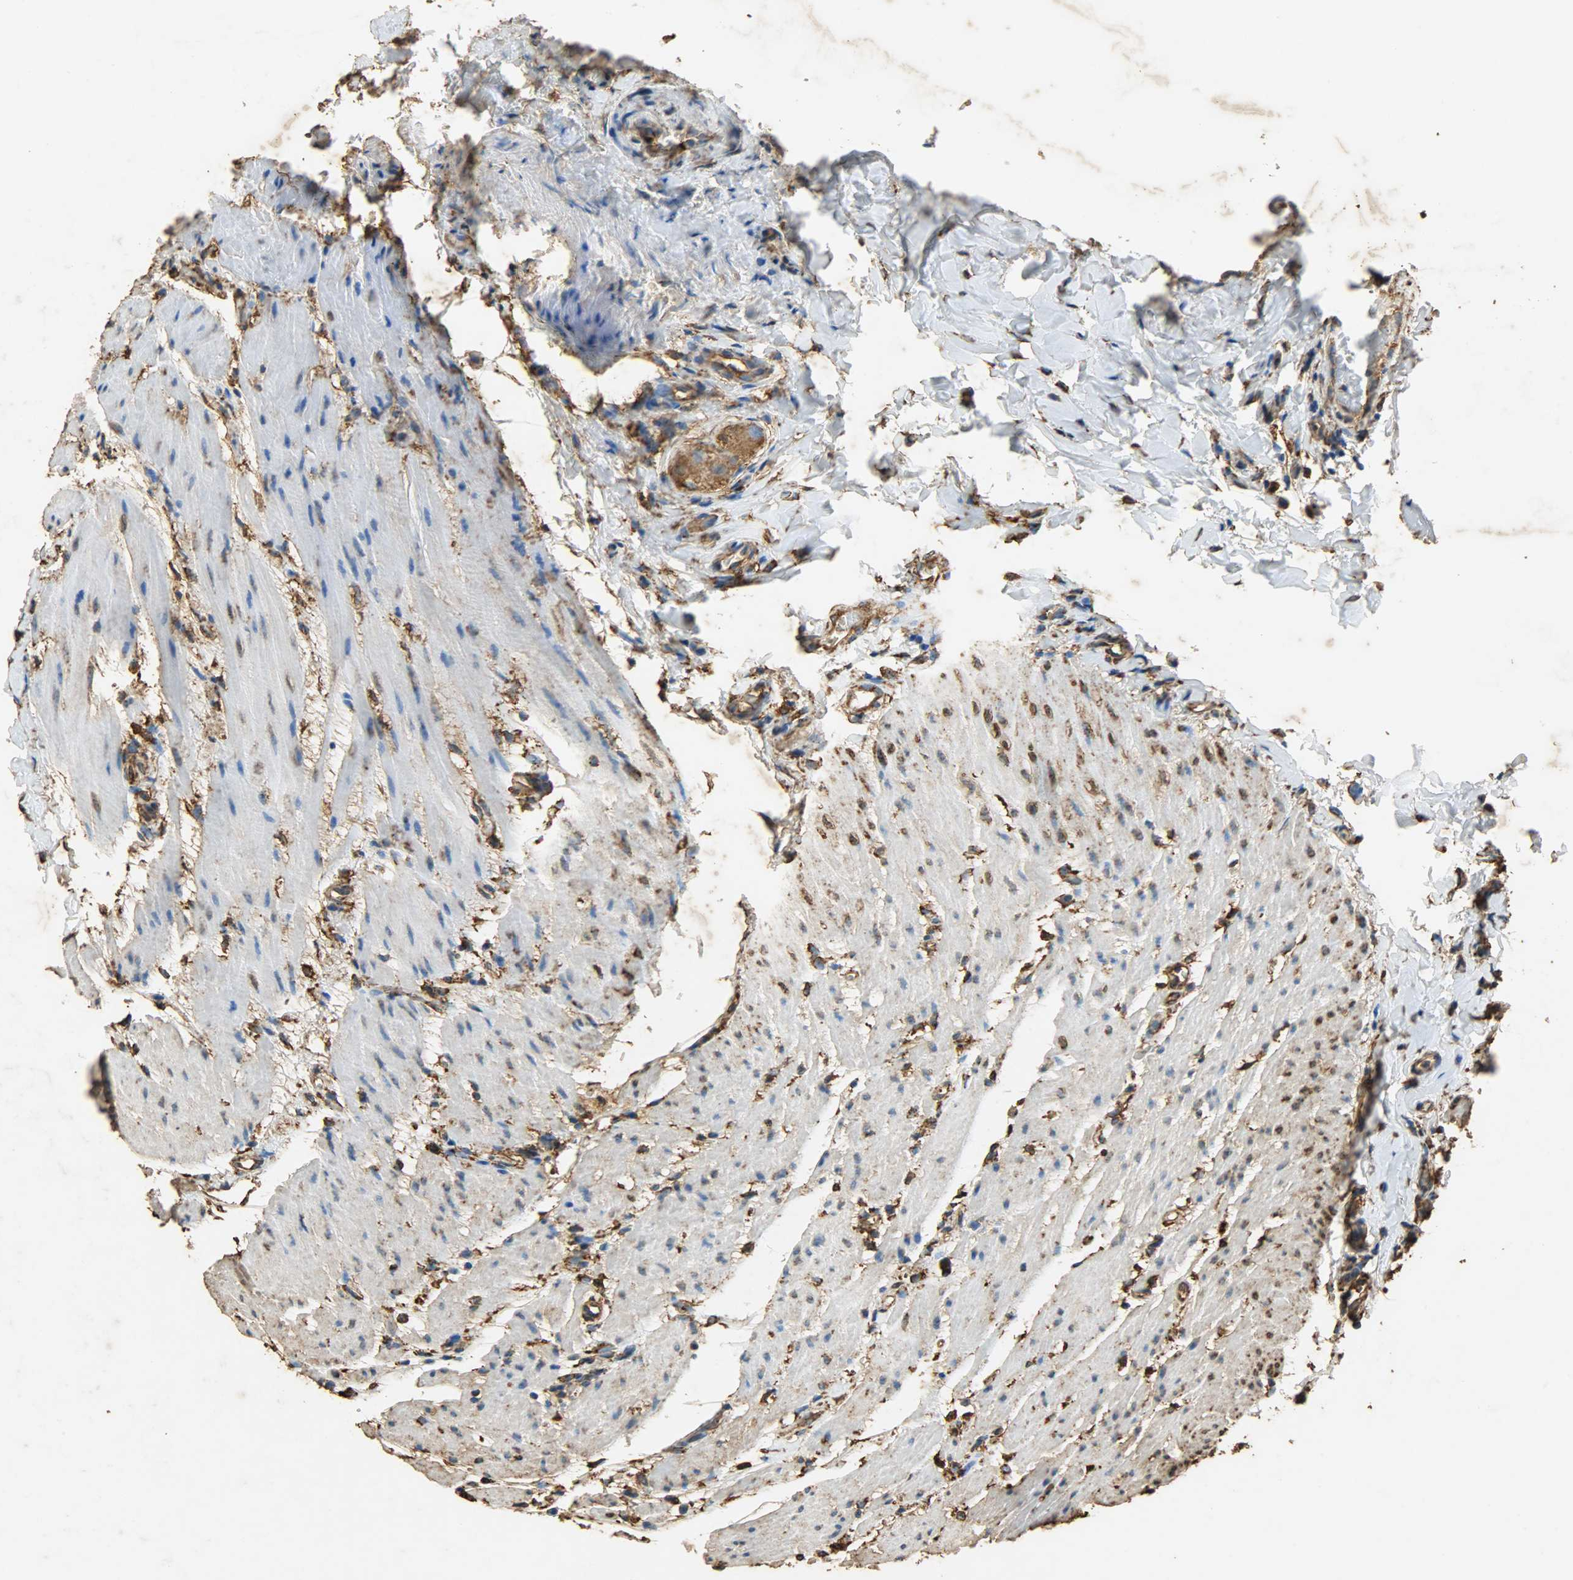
{"staining": {"intensity": "moderate", "quantity": ">75%", "location": "cytoplasmic/membranous"}, "tissue": "colorectal cancer", "cell_type": "Tumor cells", "image_type": "cancer", "snomed": [{"axis": "morphology", "description": "Adenocarcinoma, NOS"}, {"axis": "topography", "description": "Colon"}], "caption": "Colorectal cancer (adenocarcinoma) was stained to show a protein in brown. There is medium levels of moderate cytoplasmic/membranous staining in approximately >75% of tumor cells. Immunohistochemistry stains the protein in brown and the nuclei are stained blue.", "gene": "HSP90B1", "patient": {"sex": "female", "age": 57}}